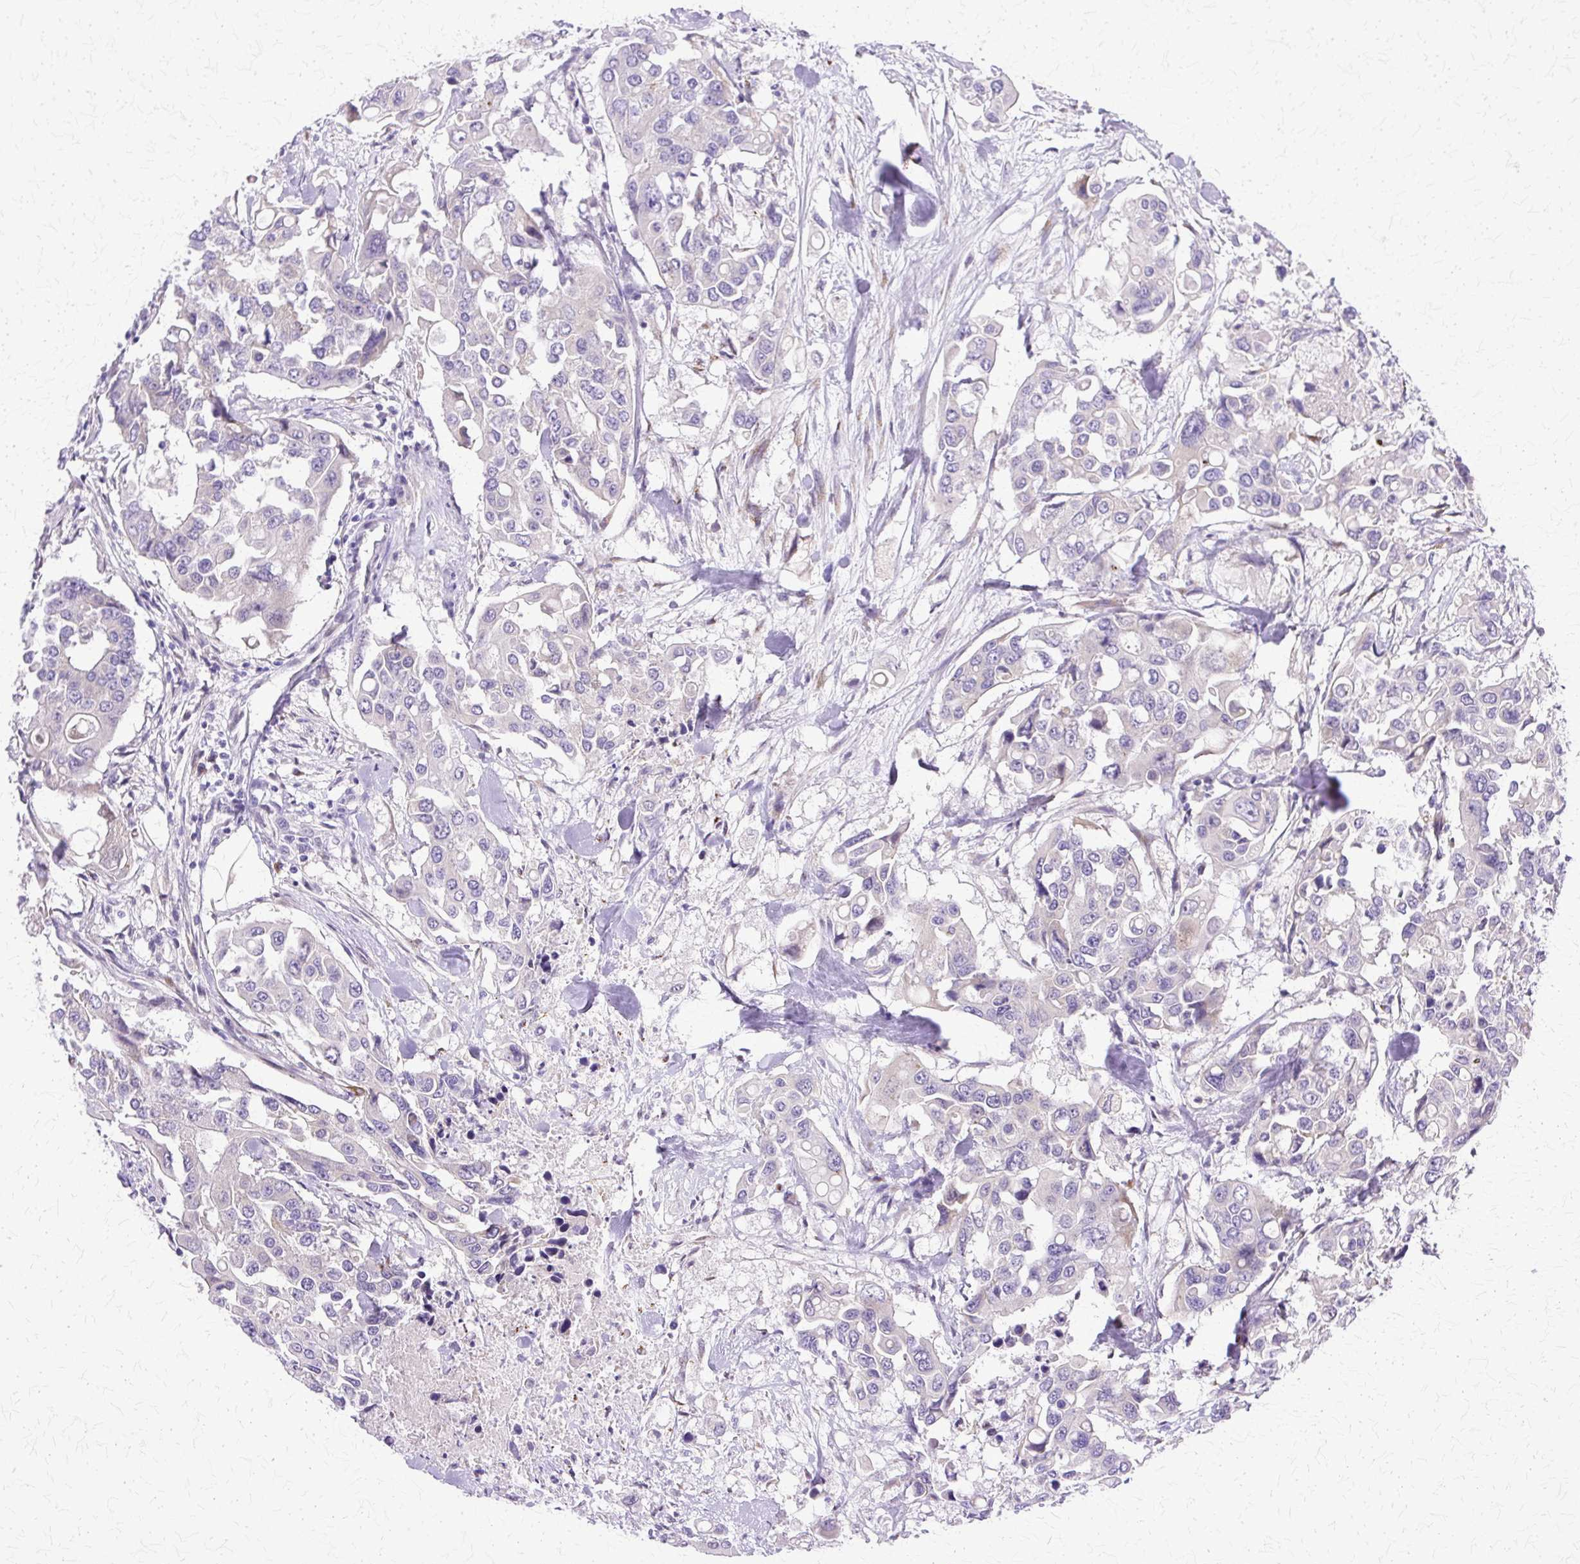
{"staining": {"intensity": "negative", "quantity": "none", "location": "none"}, "tissue": "colorectal cancer", "cell_type": "Tumor cells", "image_type": "cancer", "snomed": [{"axis": "morphology", "description": "Adenocarcinoma, NOS"}, {"axis": "topography", "description": "Colon"}], "caption": "This image is of colorectal cancer stained with IHC to label a protein in brown with the nuclei are counter-stained blue. There is no staining in tumor cells.", "gene": "TBC1D3G", "patient": {"sex": "male", "age": 77}}